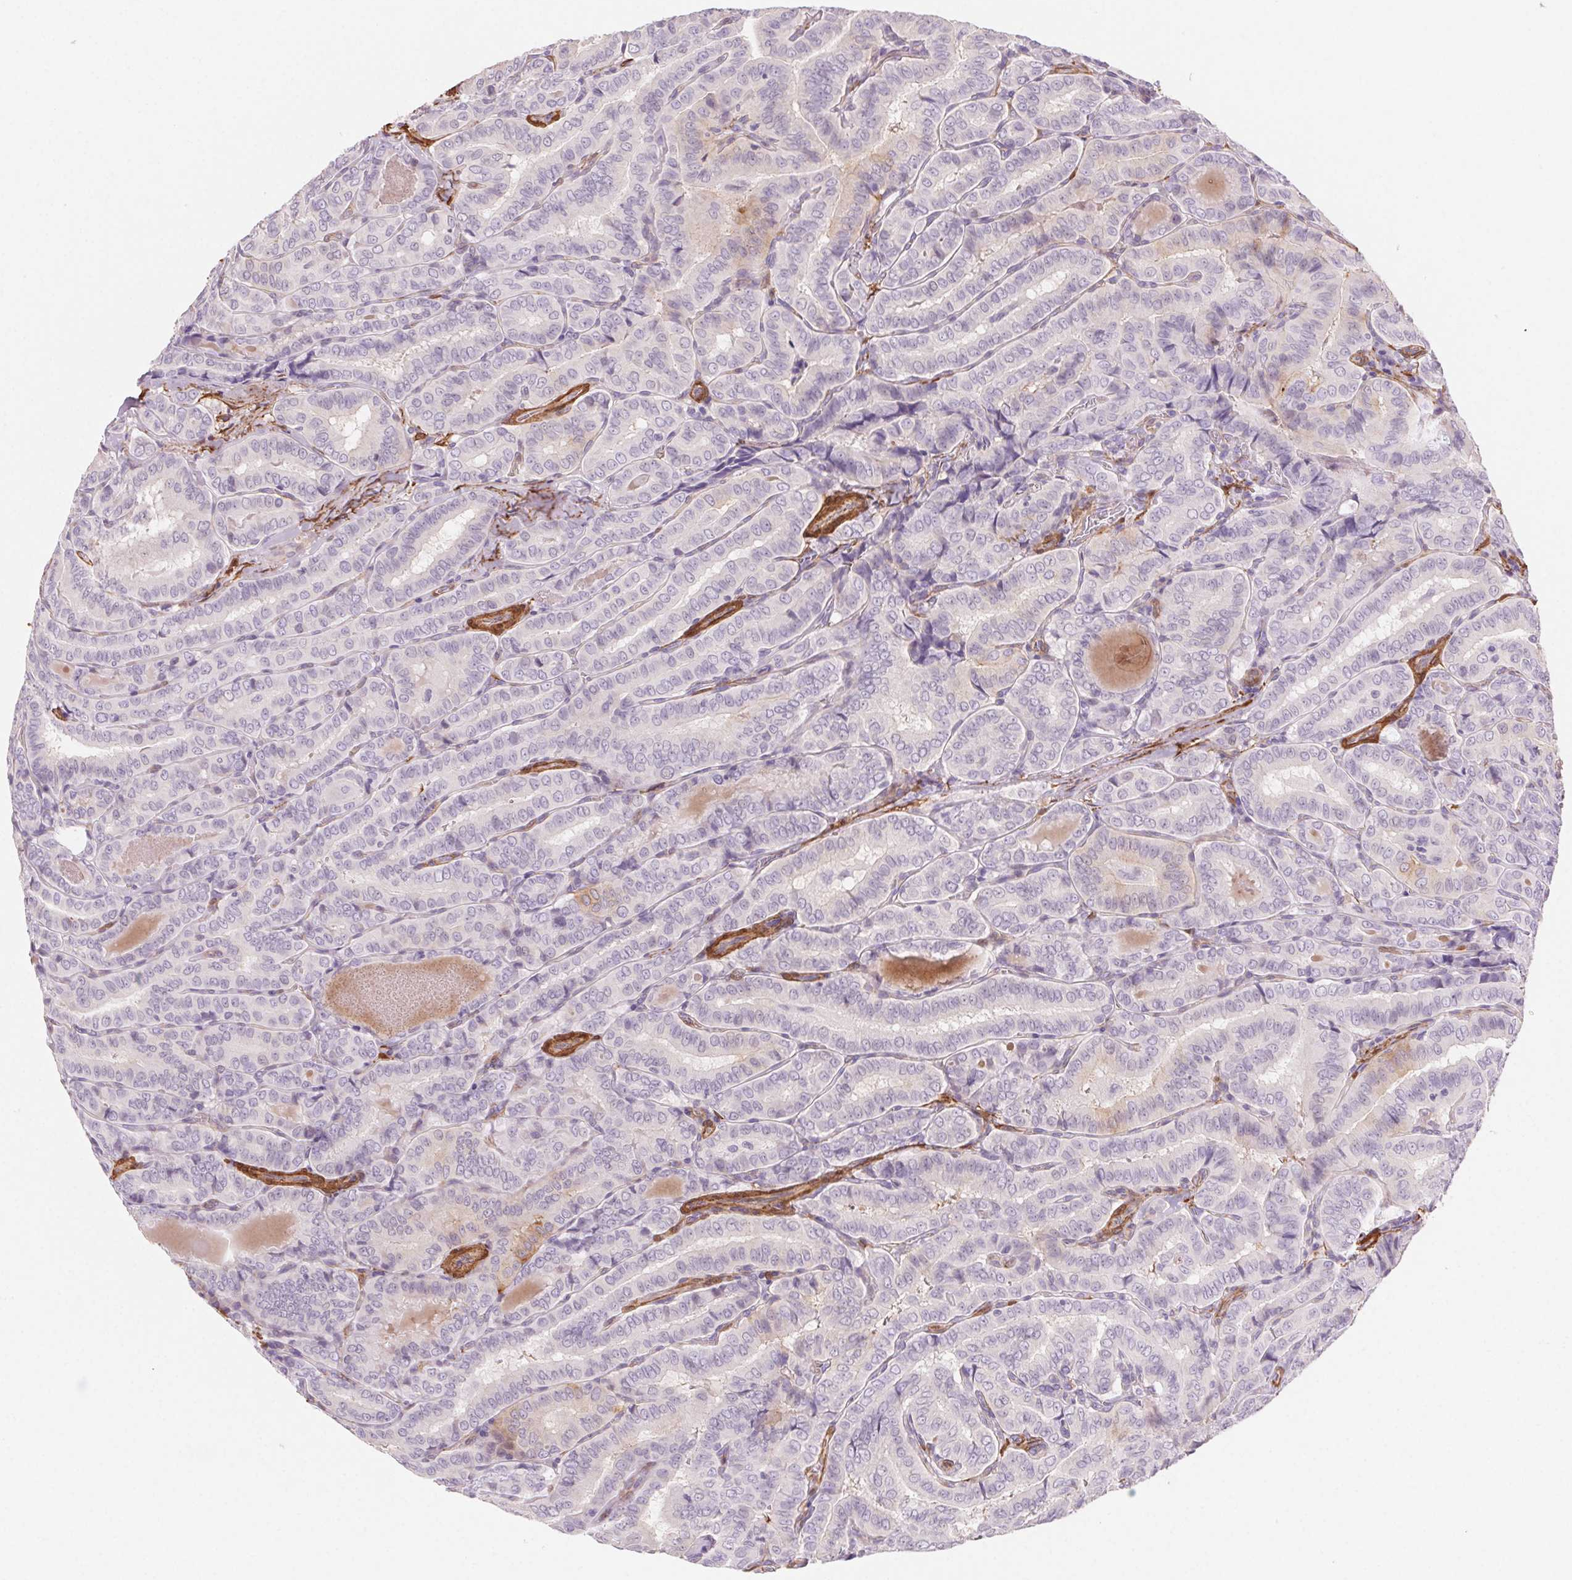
{"staining": {"intensity": "negative", "quantity": "none", "location": "none"}, "tissue": "thyroid cancer", "cell_type": "Tumor cells", "image_type": "cancer", "snomed": [{"axis": "morphology", "description": "Papillary adenocarcinoma, NOS"}, {"axis": "morphology", "description": "Papillary adenoma metastatic"}, {"axis": "topography", "description": "Thyroid gland"}], "caption": "There is no significant expression in tumor cells of thyroid cancer (papillary adenoma metastatic). The staining was performed using DAB to visualize the protein expression in brown, while the nuclei were stained in blue with hematoxylin (Magnification: 20x).", "gene": "GPX8", "patient": {"sex": "female", "age": 50}}